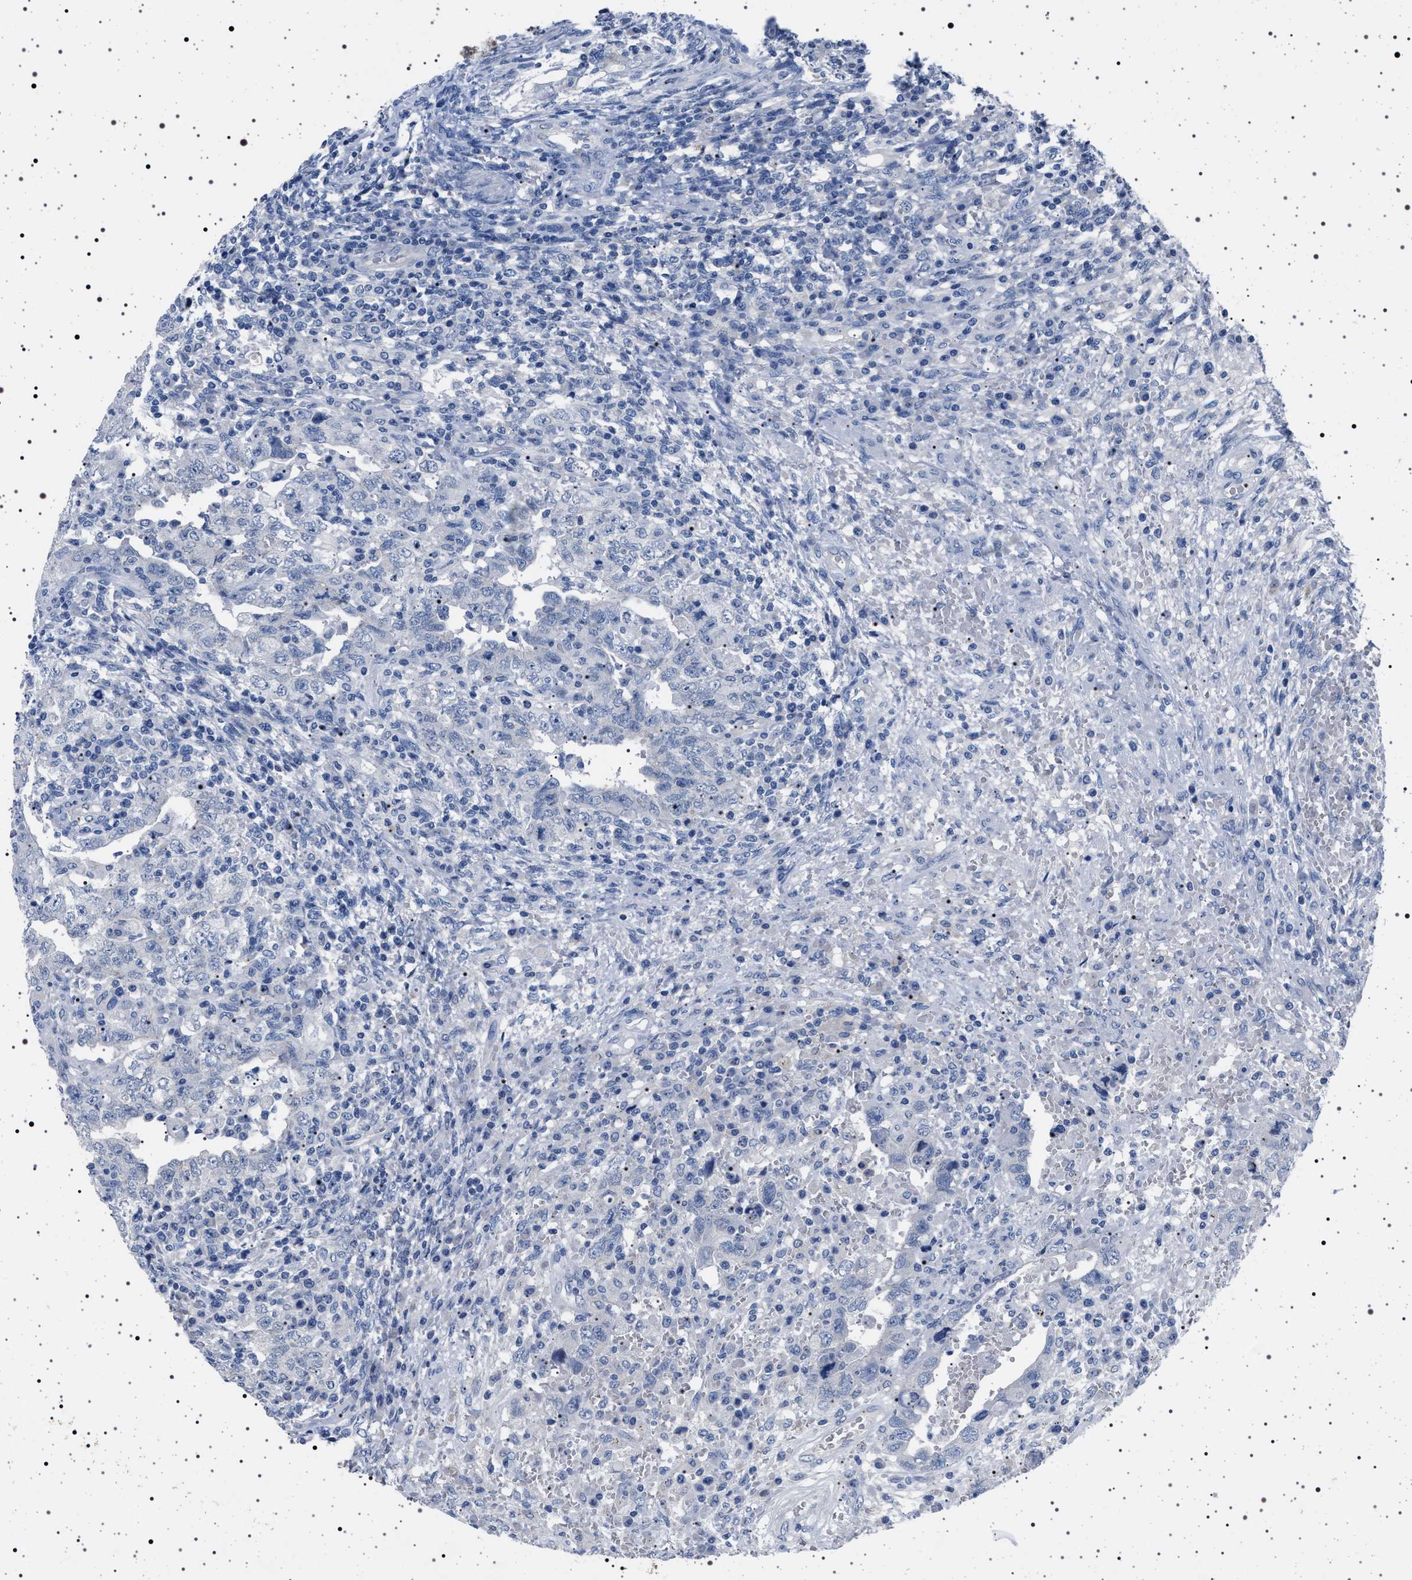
{"staining": {"intensity": "negative", "quantity": "none", "location": "none"}, "tissue": "testis cancer", "cell_type": "Tumor cells", "image_type": "cancer", "snomed": [{"axis": "morphology", "description": "Carcinoma, Embryonal, NOS"}, {"axis": "topography", "description": "Testis"}], "caption": "Immunohistochemistry micrograph of neoplastic tissue: testis cancer (embryonal carcinoma) stained with DAB (3,3'-diaminobenzidine) shows no significant protein staining in tumor cells.", "gene": "NAT9", "patient": {"sex": "male", "age": 26}}